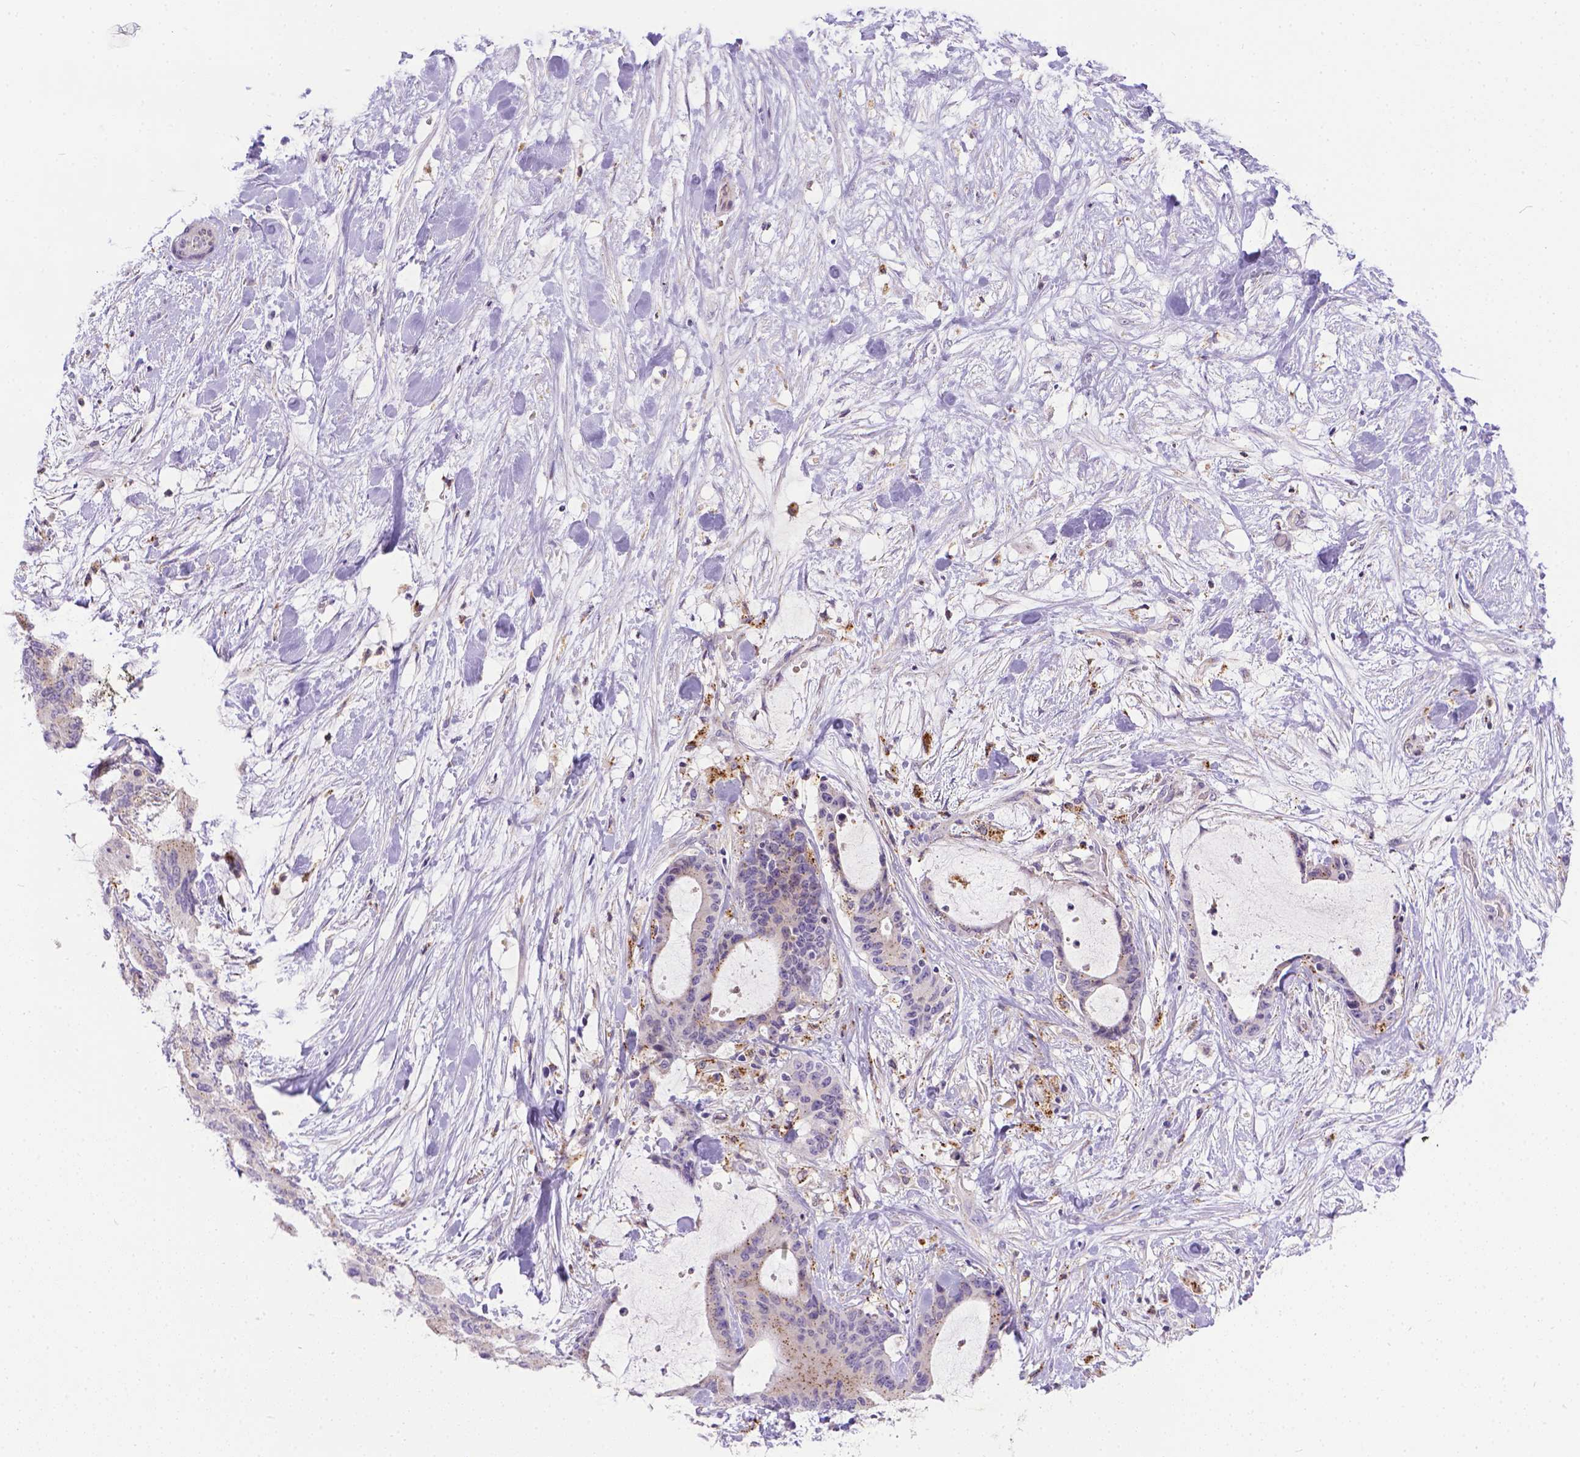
{"staining": {"intensity": "negative", "quantity": "none", "location": "none"}, "tissue": "liver cancer", "cell_type": "Tumor cells", "image_type": "cancer", "snomed": [{"axis": "morphology", "description": "Cholangiocarcinoma"}, {"axis": "topography", "description": "Liver"}], "caption": "DAB immunohistochemical staining of human liver cancer (cholangiocarcinoma) exhibits no significant positivity in tumor cells. The staining is performed using DAB (3,3'-diaminobenzidine) brown chromogen with nuclei counter-stained in using hematoxylin.", "gene": "TM4SF18", "patient": {"sex": "female", "age": 73}}